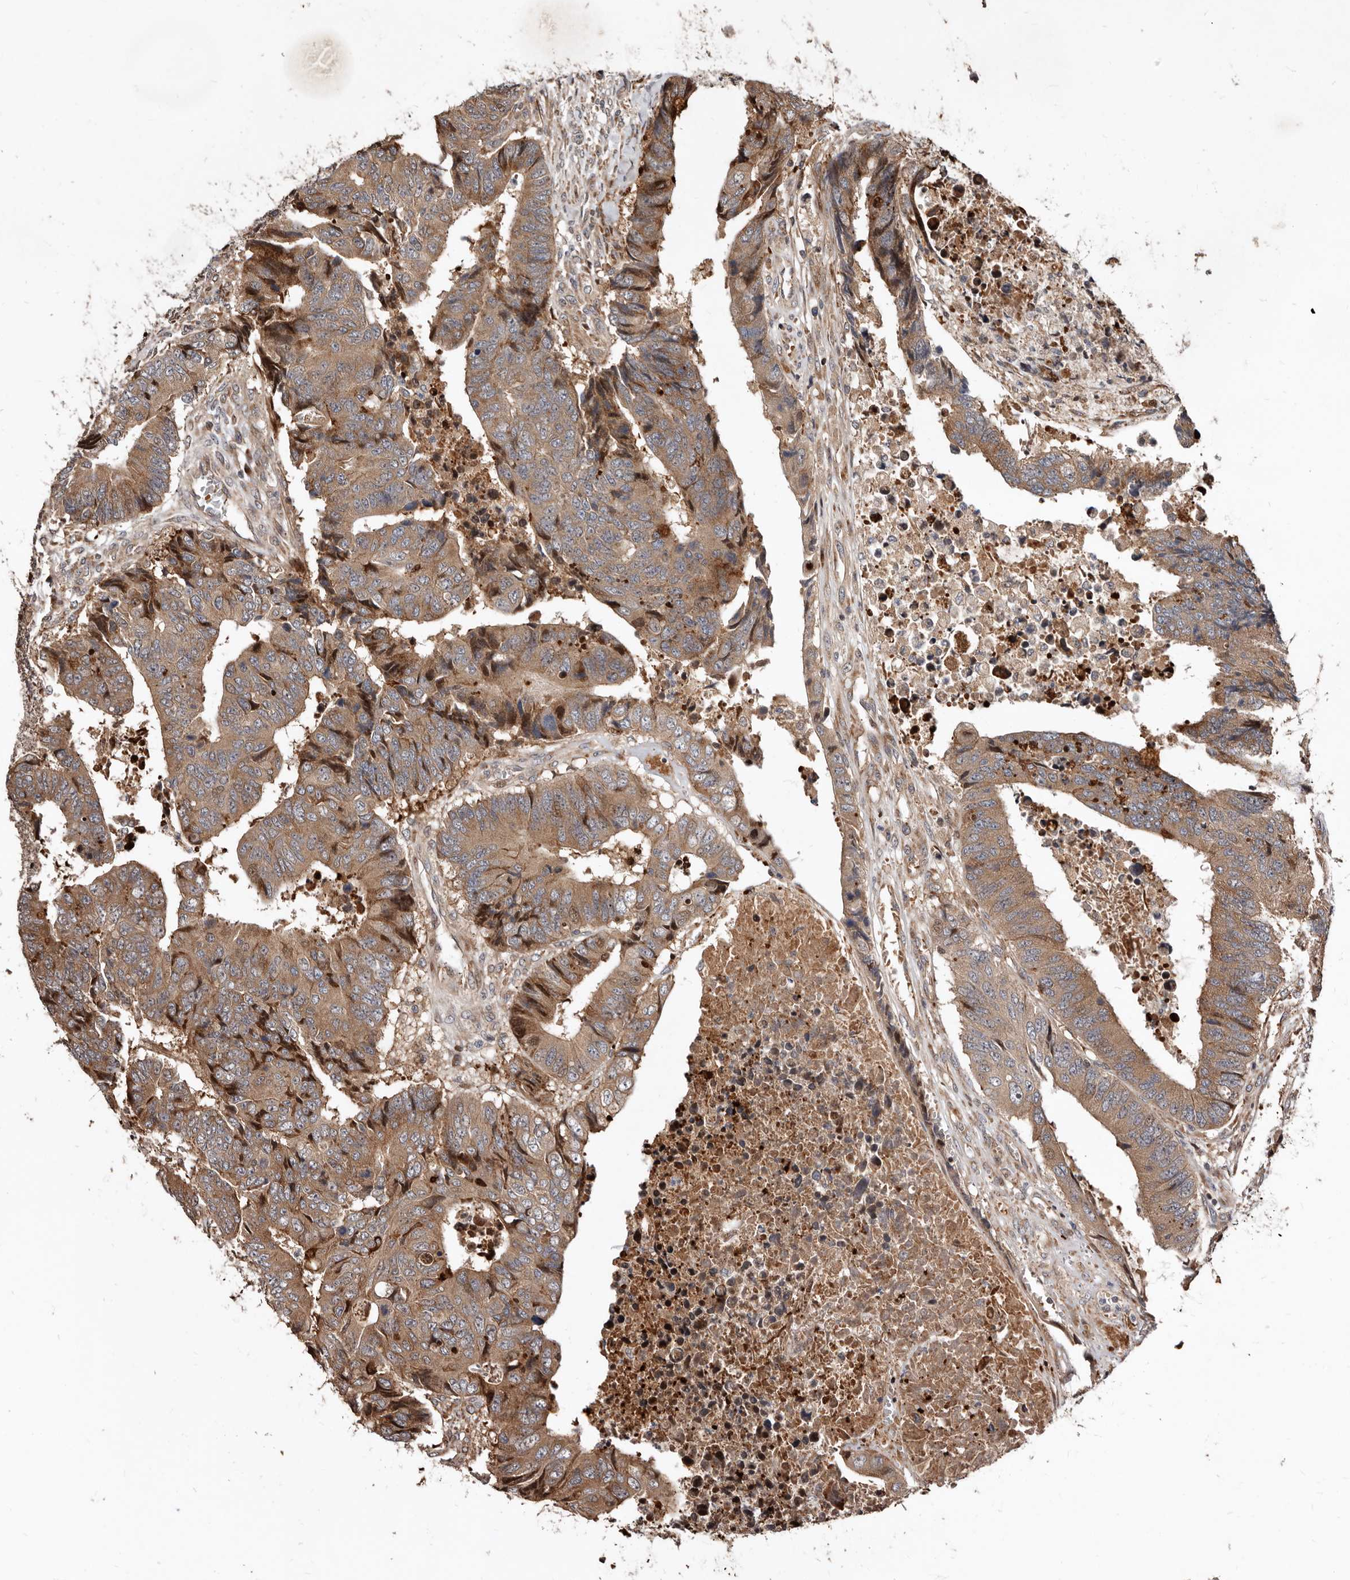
{"staining": {"intensity": "moderate", "quantity": ">75%", "location": "cytoplasmic/membranous"}, "tissue": "colorectal cancer", "cell_type": "Tumor cells", "image_type": "cancer", "snomed": [{"axis": "morphology", "description": "Adenocarcinoma, NOS"}, {"axis": "topography", "description": "Rectum"}], "caption": "Protein analysis of adenocarcinoma (colorectal) tissue demonstrates moderate cytoplasmic/membranous staining in about >75% of tumor cells. (Brightfield microscopy of DAB IHC at high magnification).", "gene": "WEE2", "patient": {"sex": "male", "age": 84}}